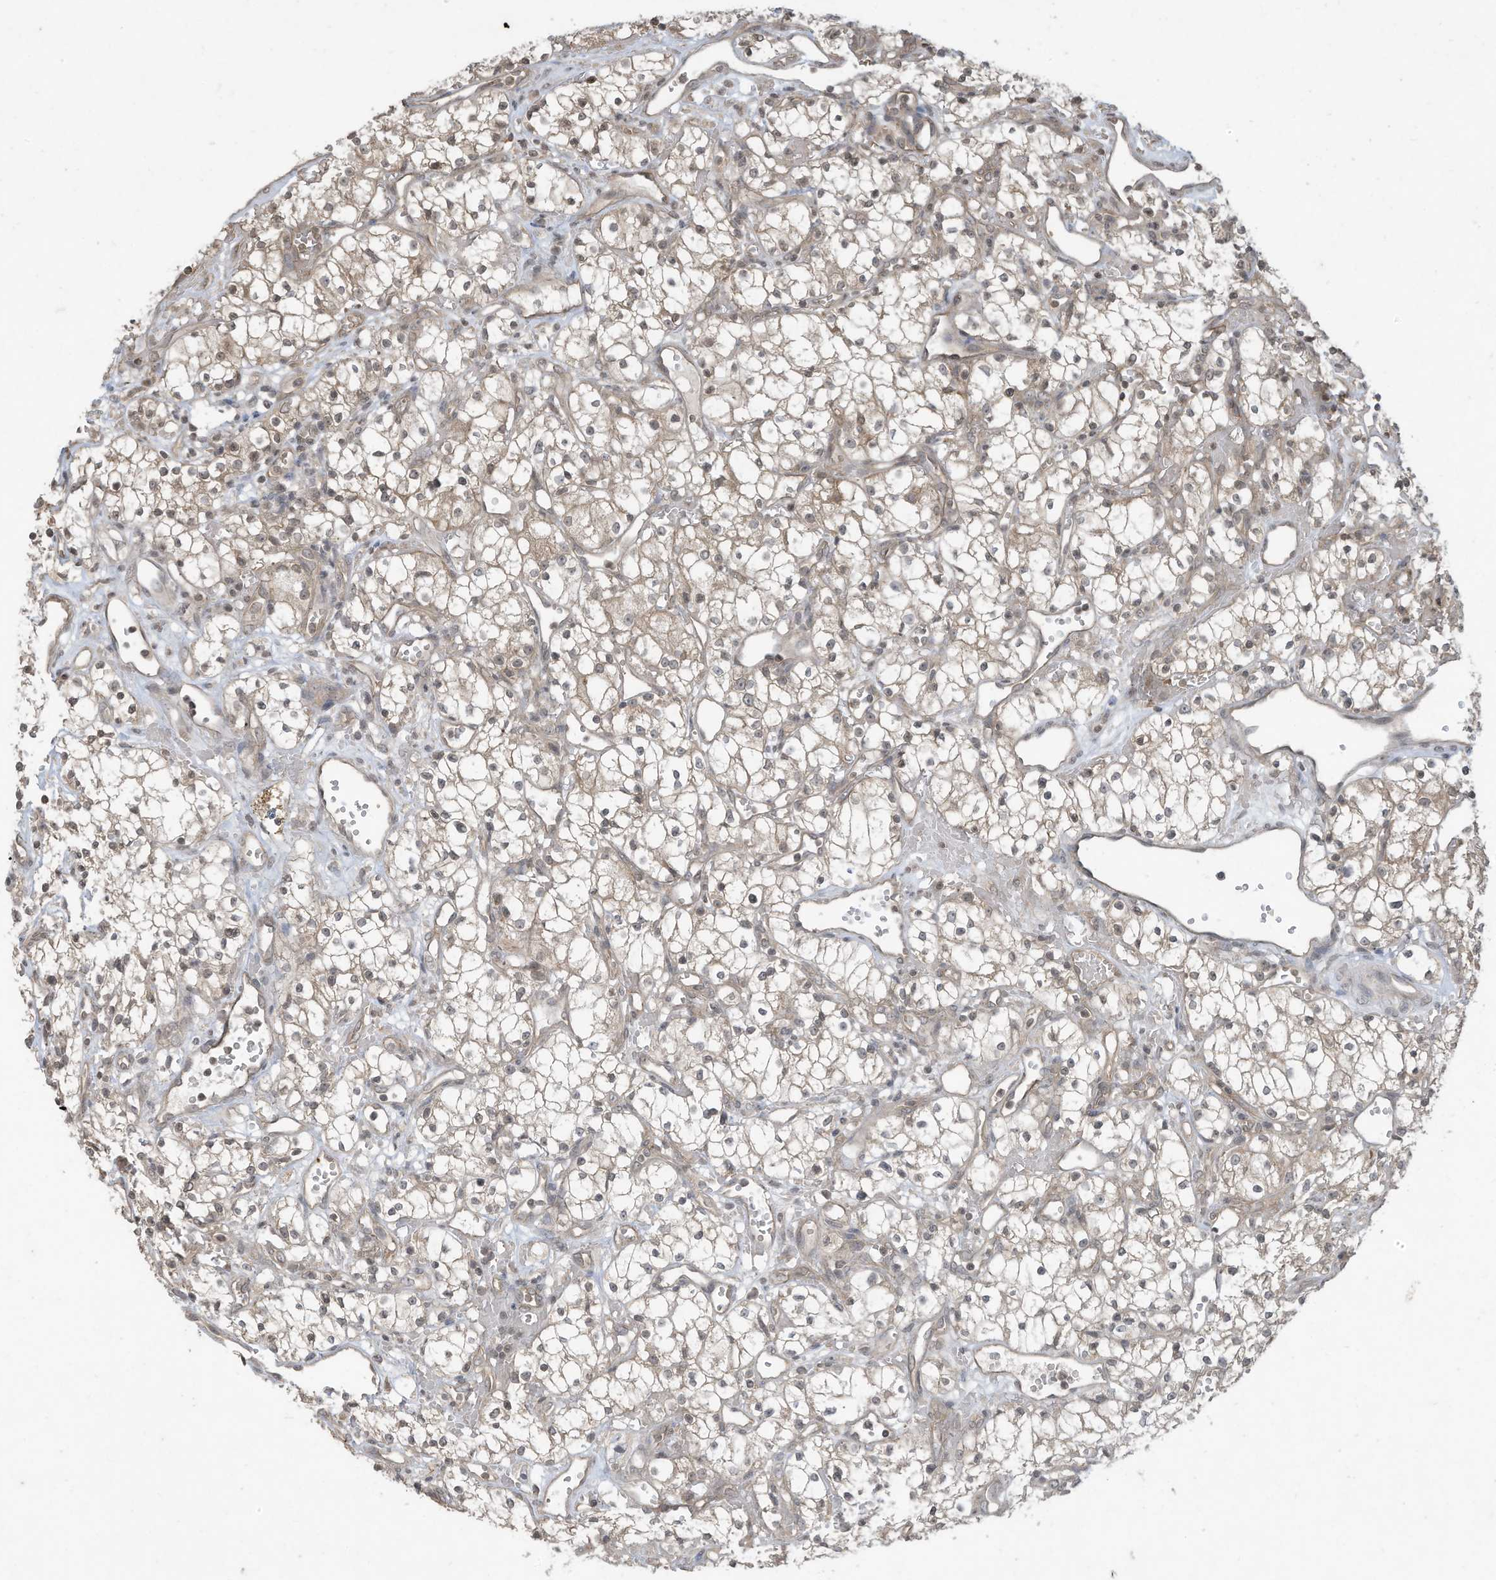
{"staining": {"intensity": "weak", "quantity": "25%-75%", "location": "cytoplasmic/membranous,nuclear"}, "tissue": "renal cancer", "cell_type": "Tumor cells", "image_type": "cancer", "snomed": [{"axis": "morphology", "description": "Adenocarcinoma, NOS"}, {"axis": "topography", "description": "Kidney"}], "caption": "Immunohistochemistry micrograph of neoplastic tissue: human renal cancer stained using IHC shows low levels of weak protein expression localized specifically in the cytoplasmic/membranous and nuclear of tumor cells, appearing as a cytoplasmic/membranous and nuclear brown color.", "gene": "MATN2", "patient": {"sex": "male", "age": 59}}